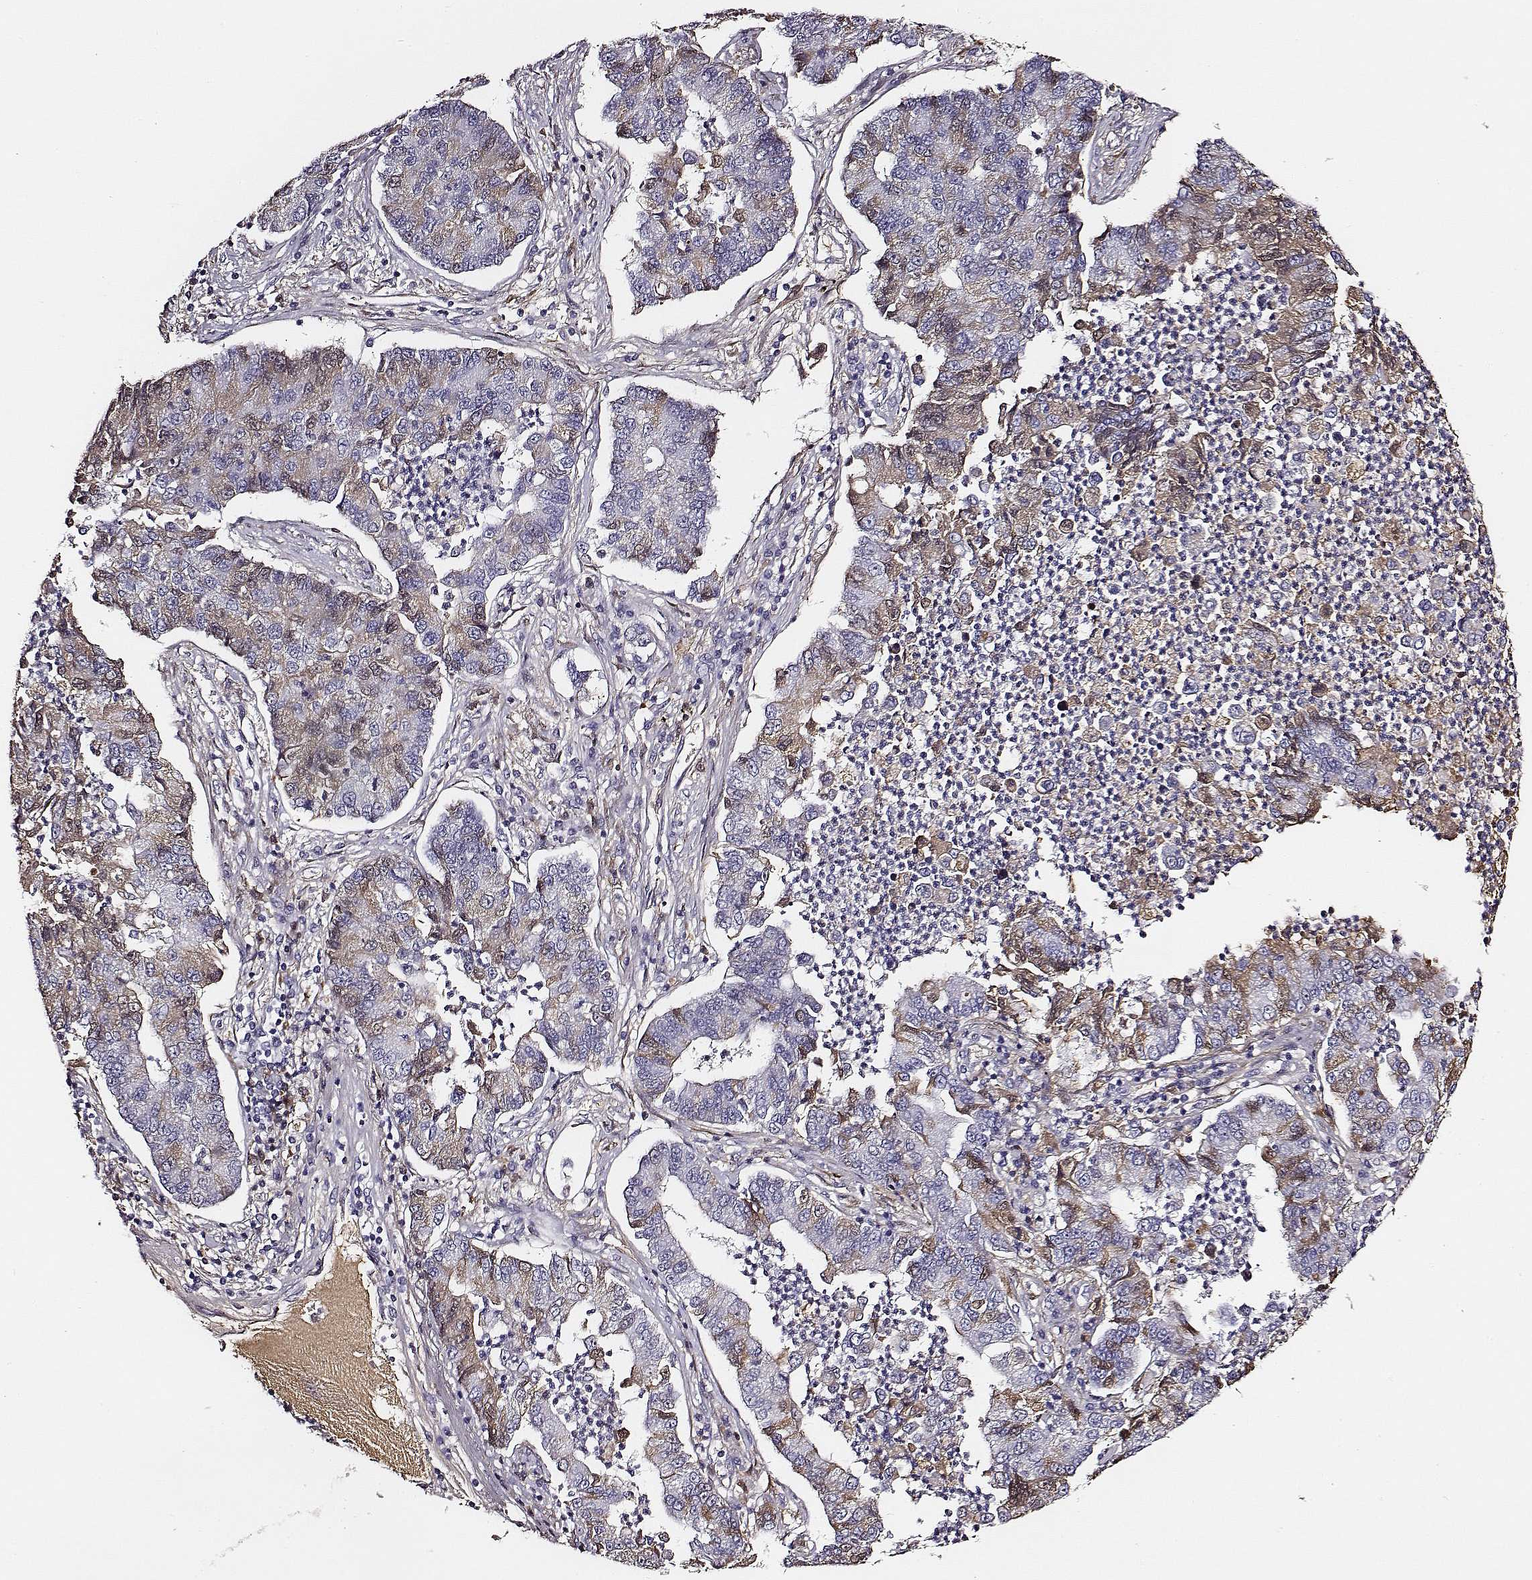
{"staining": {"intensity": "weak", "quantity": "<25%", "location": "cytoplasmic/membranous"}, "tissue": "lung cancer", "cell_type": "Tumor cells", "image_type": "cancer", "snomed": [{"axis": "morphology", "description": "Adenocarcinoma, NOS"}, {"axis": "topography", "description": "Lung"}], "caption": "Tumor cells show no significant protein positivity in adenocarcinoma (lung).", "gene": "TF", "patient": {"sex": "female", "age": 57}}